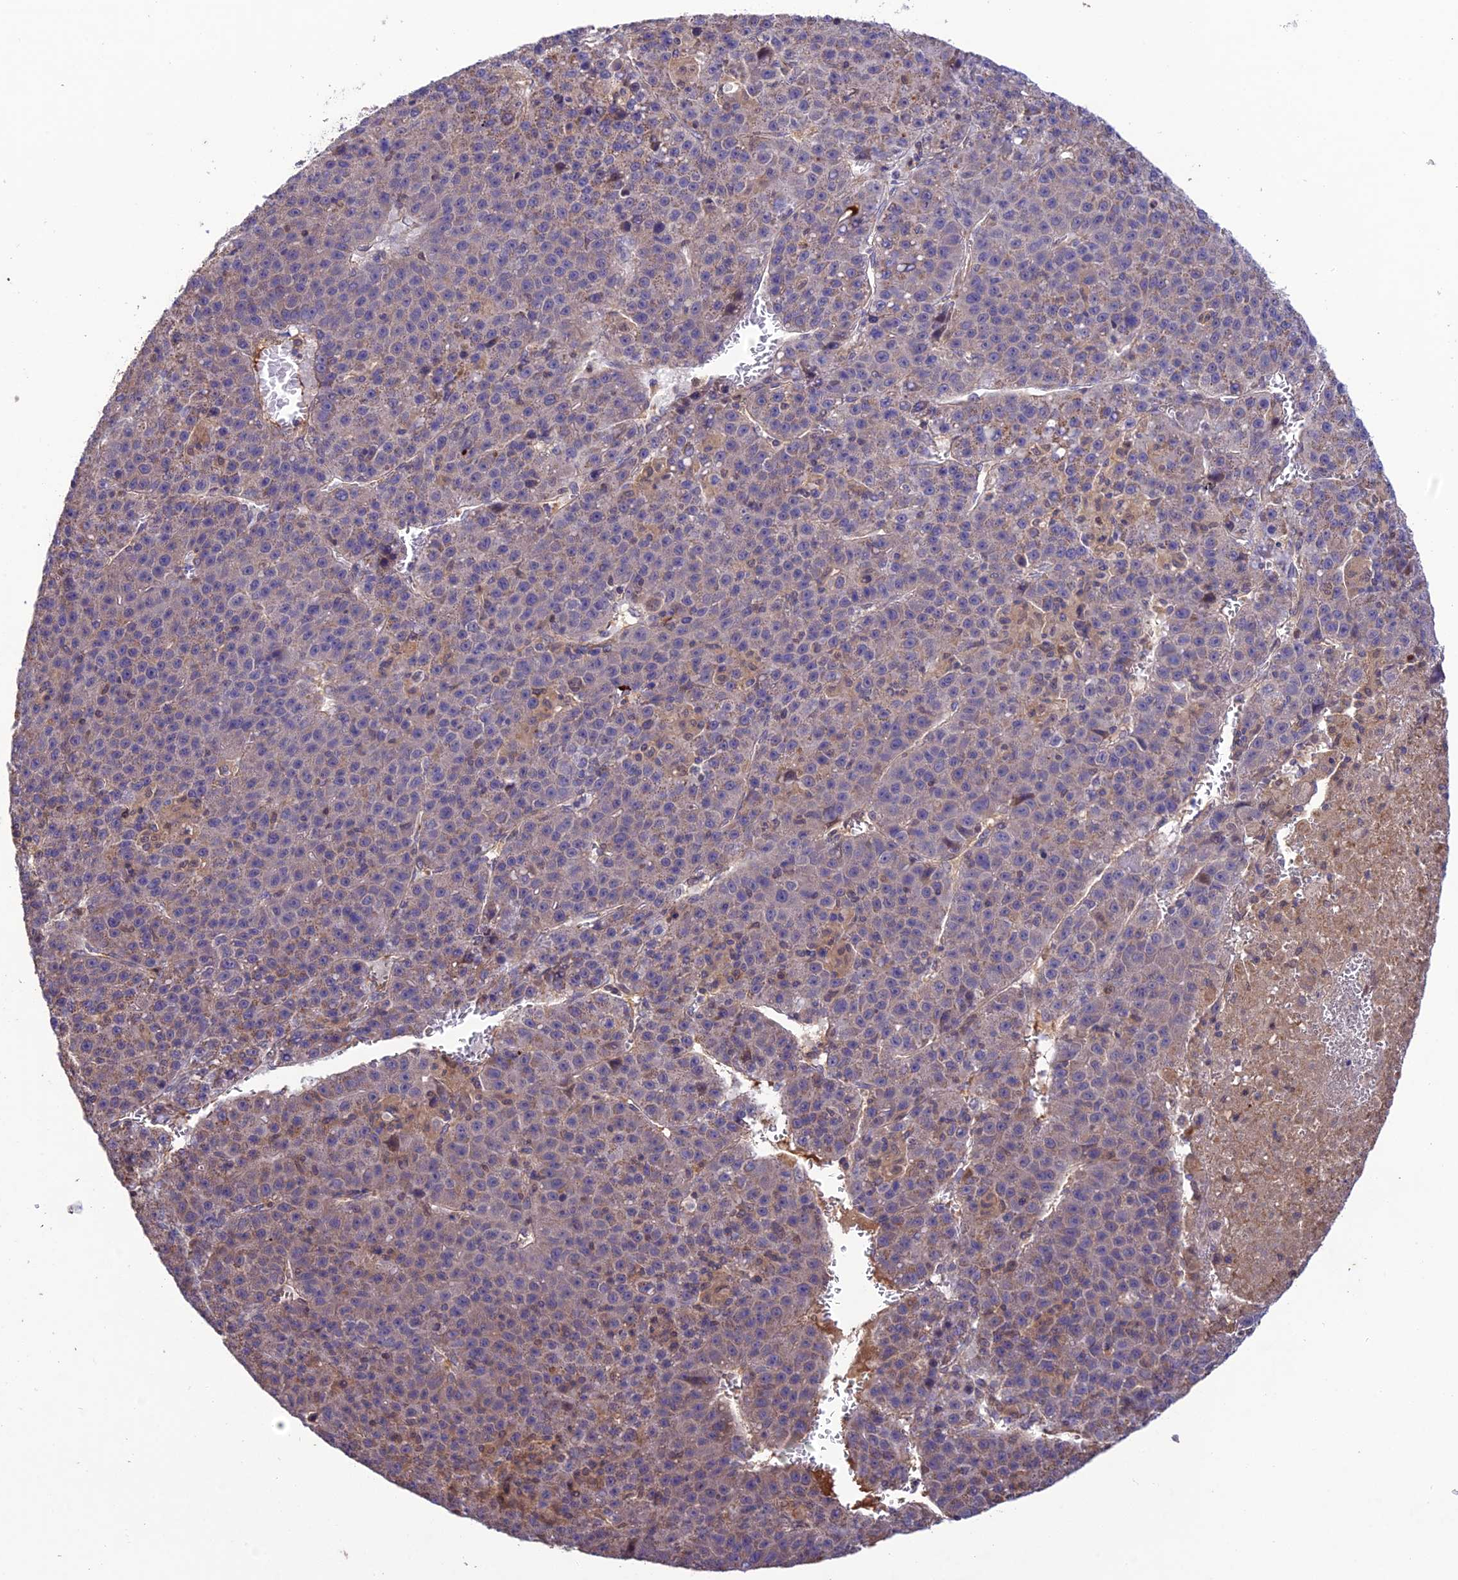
{"staining": {"intensity": "weak", "quantity": "<25%", "location": "cytoplasmic/membranous"}, "tissue": "liver cancer", "cell_type": "Tumor cells", "image_type": "cancer", "snomed": [{"axis": "morphology", "description": "Carcinoma, Hepatocellular, NOS"}, {"axis": "topography", "description": "Liver"}], "caption": "Human hepatocellular carcinoma (liver) stained for a protein using immunohistochemistry (IHC) exhibits no expression in tumor cells.", "gene": "MIOS", "patient": {"sex": "female", "age": 53}}